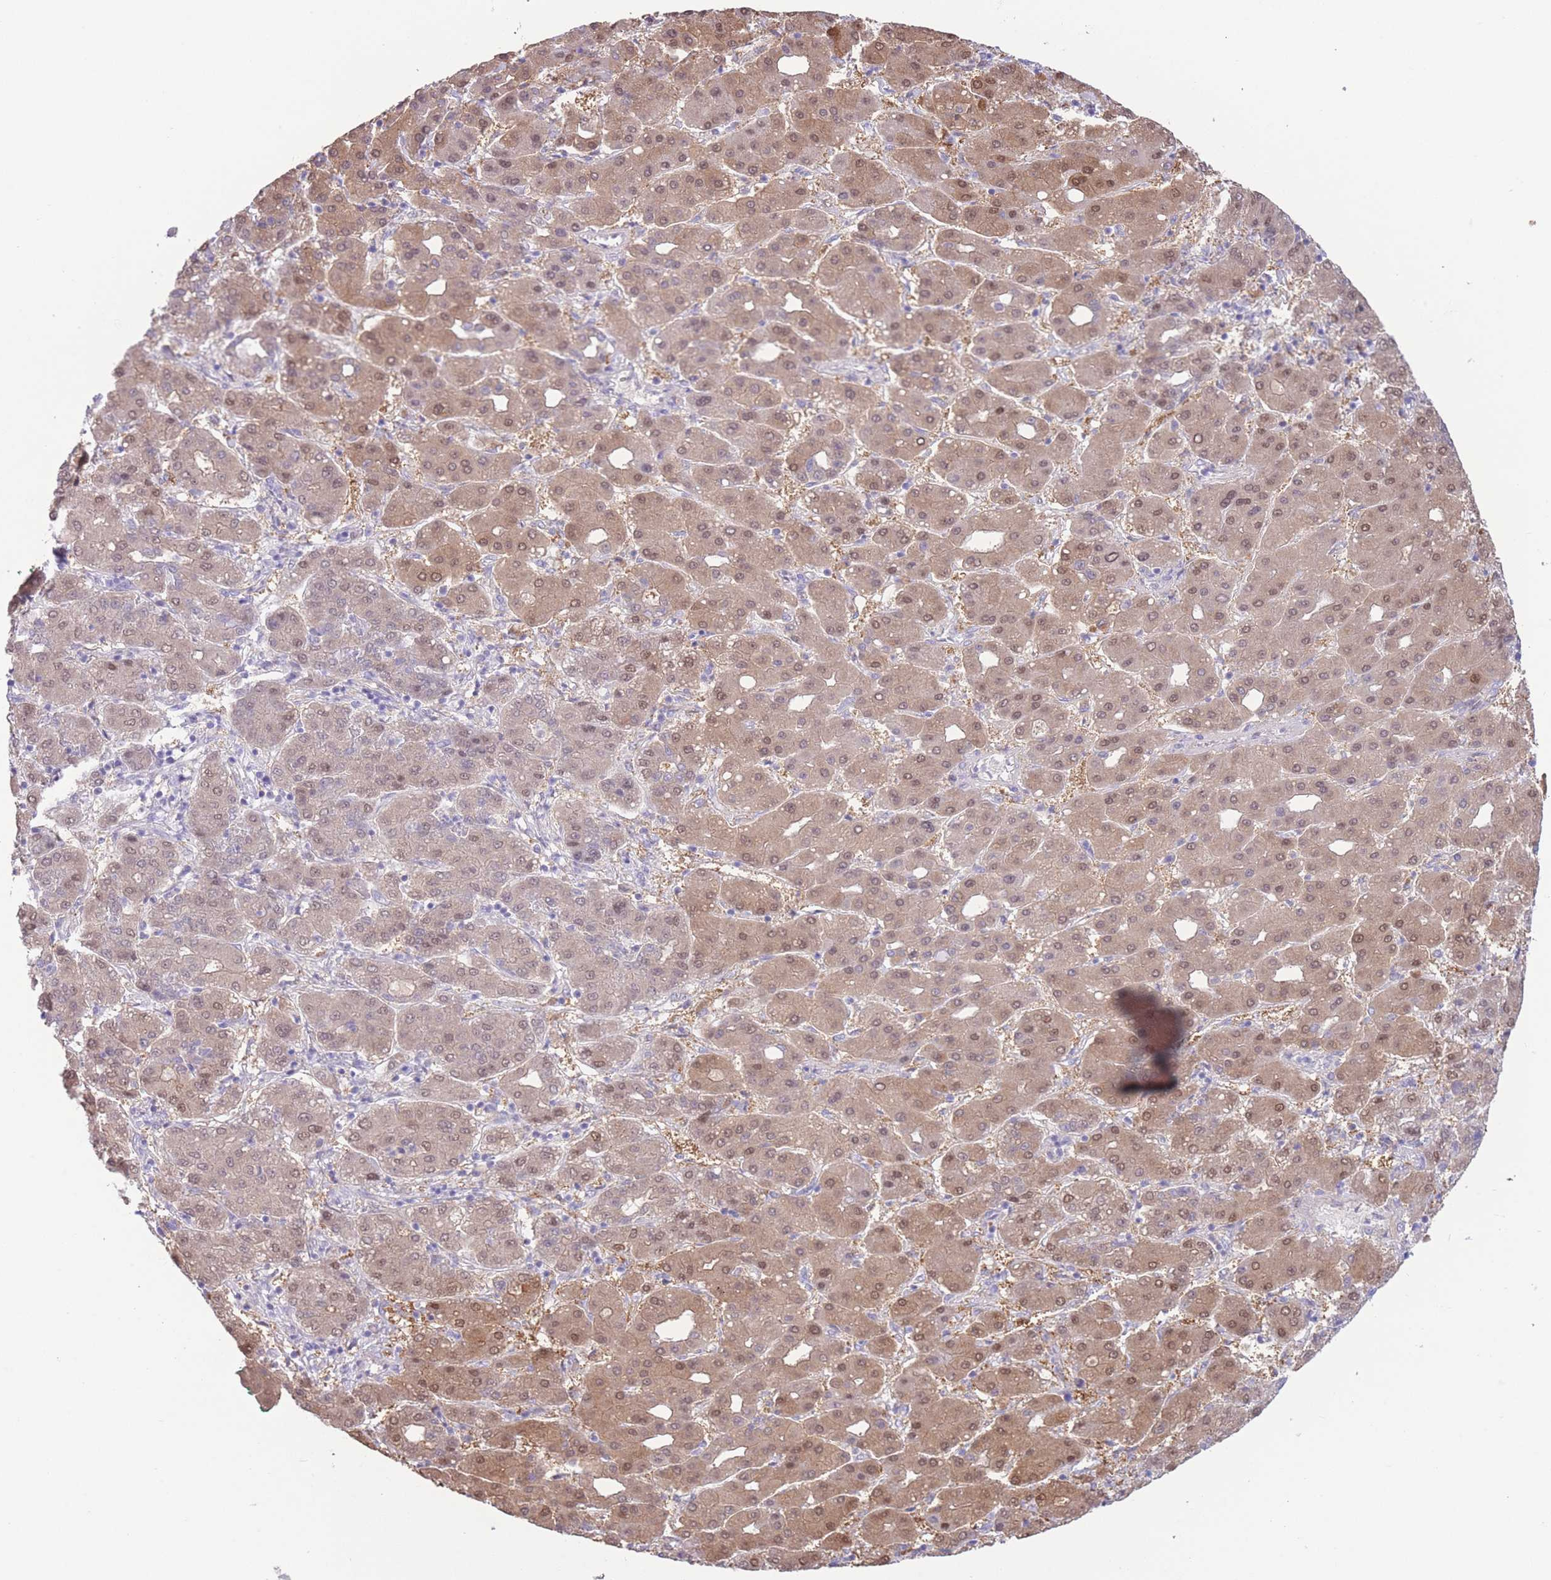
{"staining": {"intensity": "moderate", "quantity": ">75%", "location": "cytoplasmic/membranous,nuclear"}, "tissue": "liver cancer", "cell_type": "Tumor cells", "image_type": "cancer", "snomed": [{"axis": "morphology", "description": "Carcinoma, Hepatocellular, NOS"}, {"axis": "topography", "description": "Liver"}], "caption": "The immunohistochemical stain highlights moderate cytoplasmic/membranous and nuclear expression in tumor cells of liver cancer tissue.", "gene": "FAH", "patient": {"sex": "male", "age": 65}}